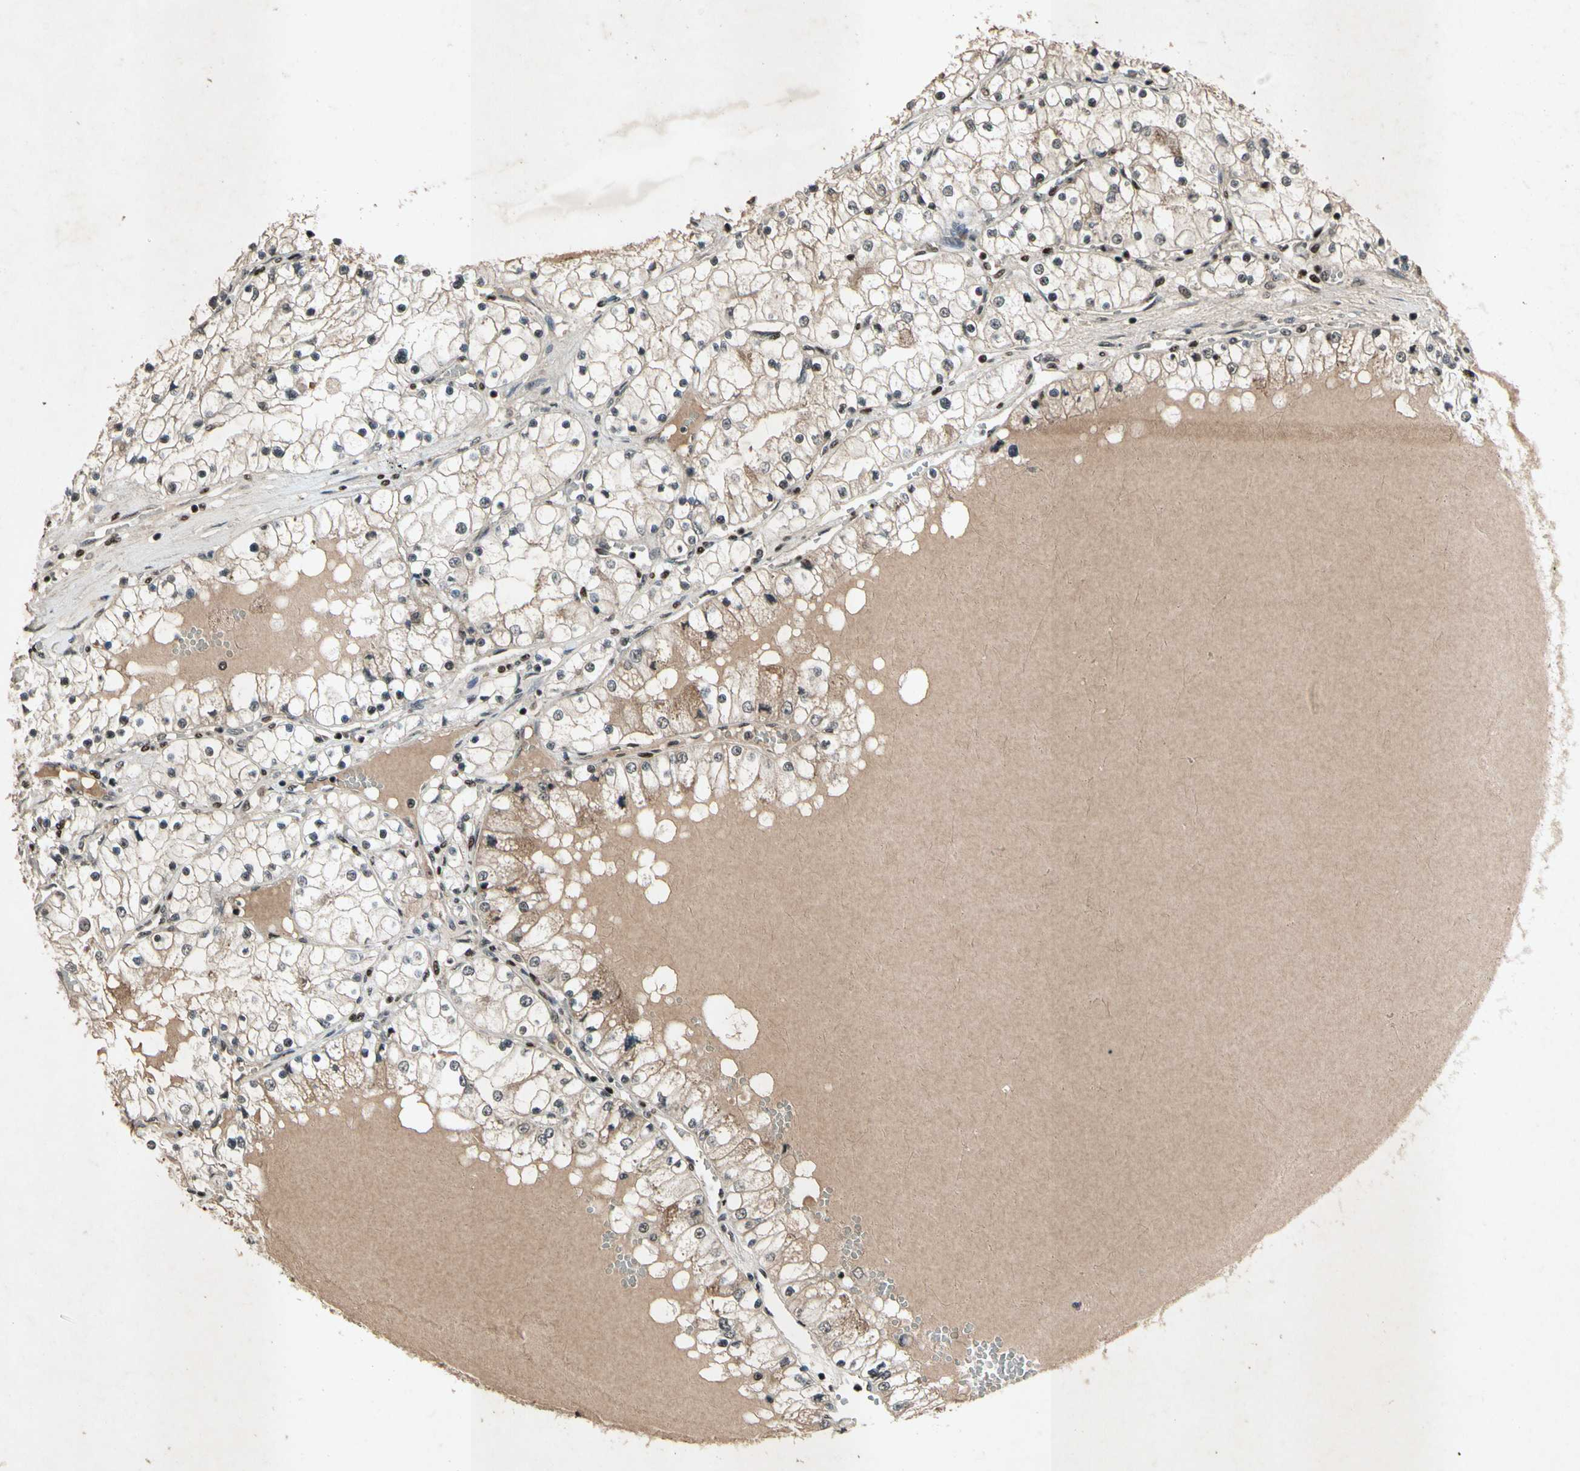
{"staining": {"intensity": "weak", "quantity": "25%-75%", "location": "nuclear"}, "tissue": "renal cancer", "cell_type": "Tumor cells", "image_type": "cancer", "snomed": [{"axis": "morphology", "description": "Adenocarcinoma, NOS"}, {"axis": "topography", "description": "Kidney"}], "caption": "A low amount of weak nuclear expression is appreciated in about 25%-75% of tumor cells in renal adenocarcinoma tissue.", "gene": "TBX2", "patient": {"sex": "male", "age": 68}}